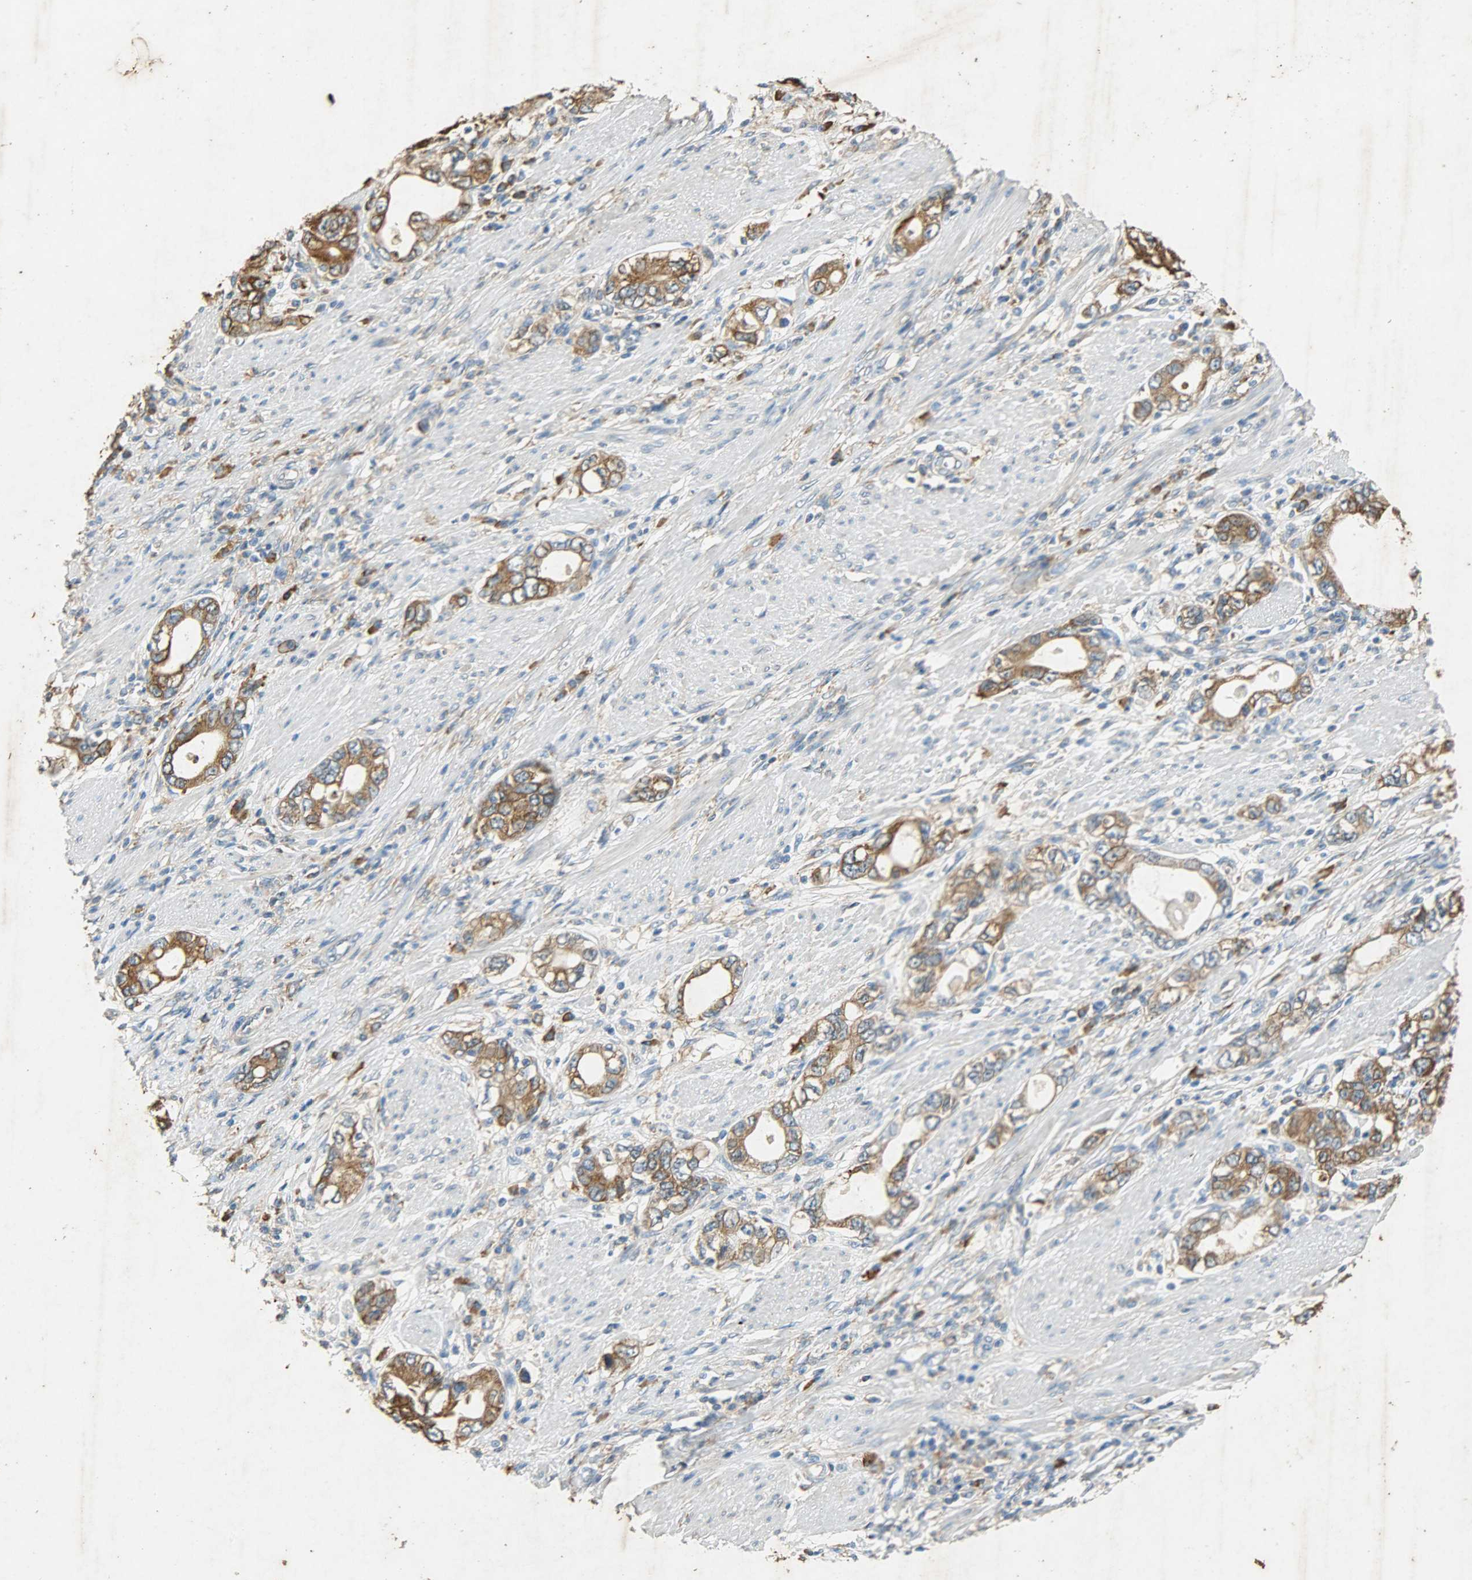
{"staining": {"intensity": "moderate", "quantity": ">75%", "location": "cytoplasmic/membranous"}, "tissue": "stomach cancer", "cell_type": "Tumor cells", "image_type": "cancer", "snomed": [{"axis": "morphology", "description": "Adenocarcinoma, NOS"}, {"axis": "topography", "description": "Stomach, lower"}], "caption": "Immunohistochemical staining of stomach cancer reveals medium levels of moderate cytoplasmic/membranous protein positivity in about >75% of tumor cells.", "gene": "HSPA5", "patient": {"sex": "female", "age": 93}}